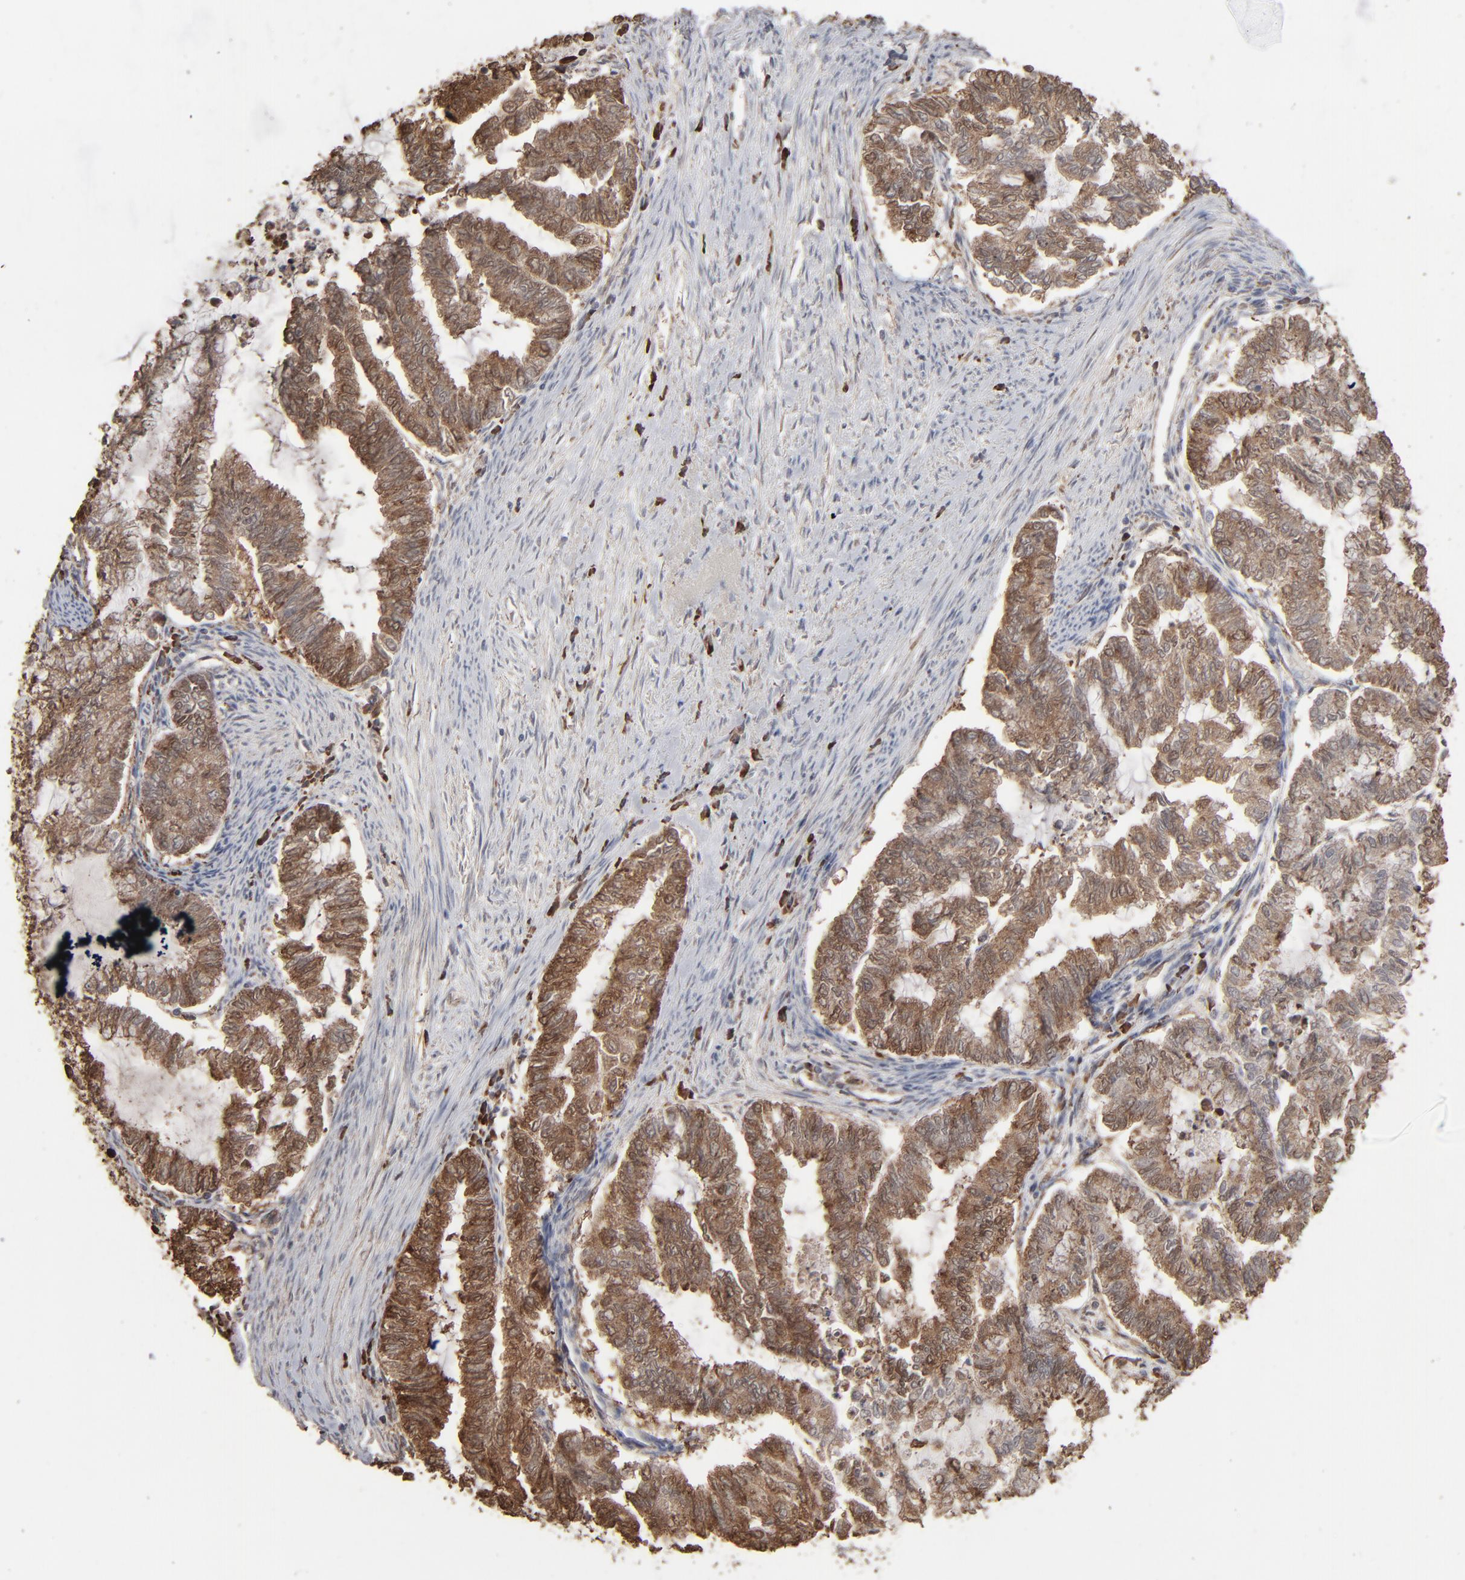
{"staining": {"intensity": "strong", "quantity": ">75%", "location": "cytoplasmic/membranous"}, "tissue": "endometrial cancer", "cell_type": "Tumor cells", "image_type": "cancer", "snomed": [{"axis": "morphology", "description": "Adenocarcinoma, NOS"}, {"axis": "topography", "description": "Endometrium"}], "caption": "Strong cytoplasmic/membranous expression for a protein is seen in about >75% of tumor cells of endometrial cancer using immunohistochemistry.", "gene": "NME1-NME2", "patient": {"sex": "female", "age": 79}}